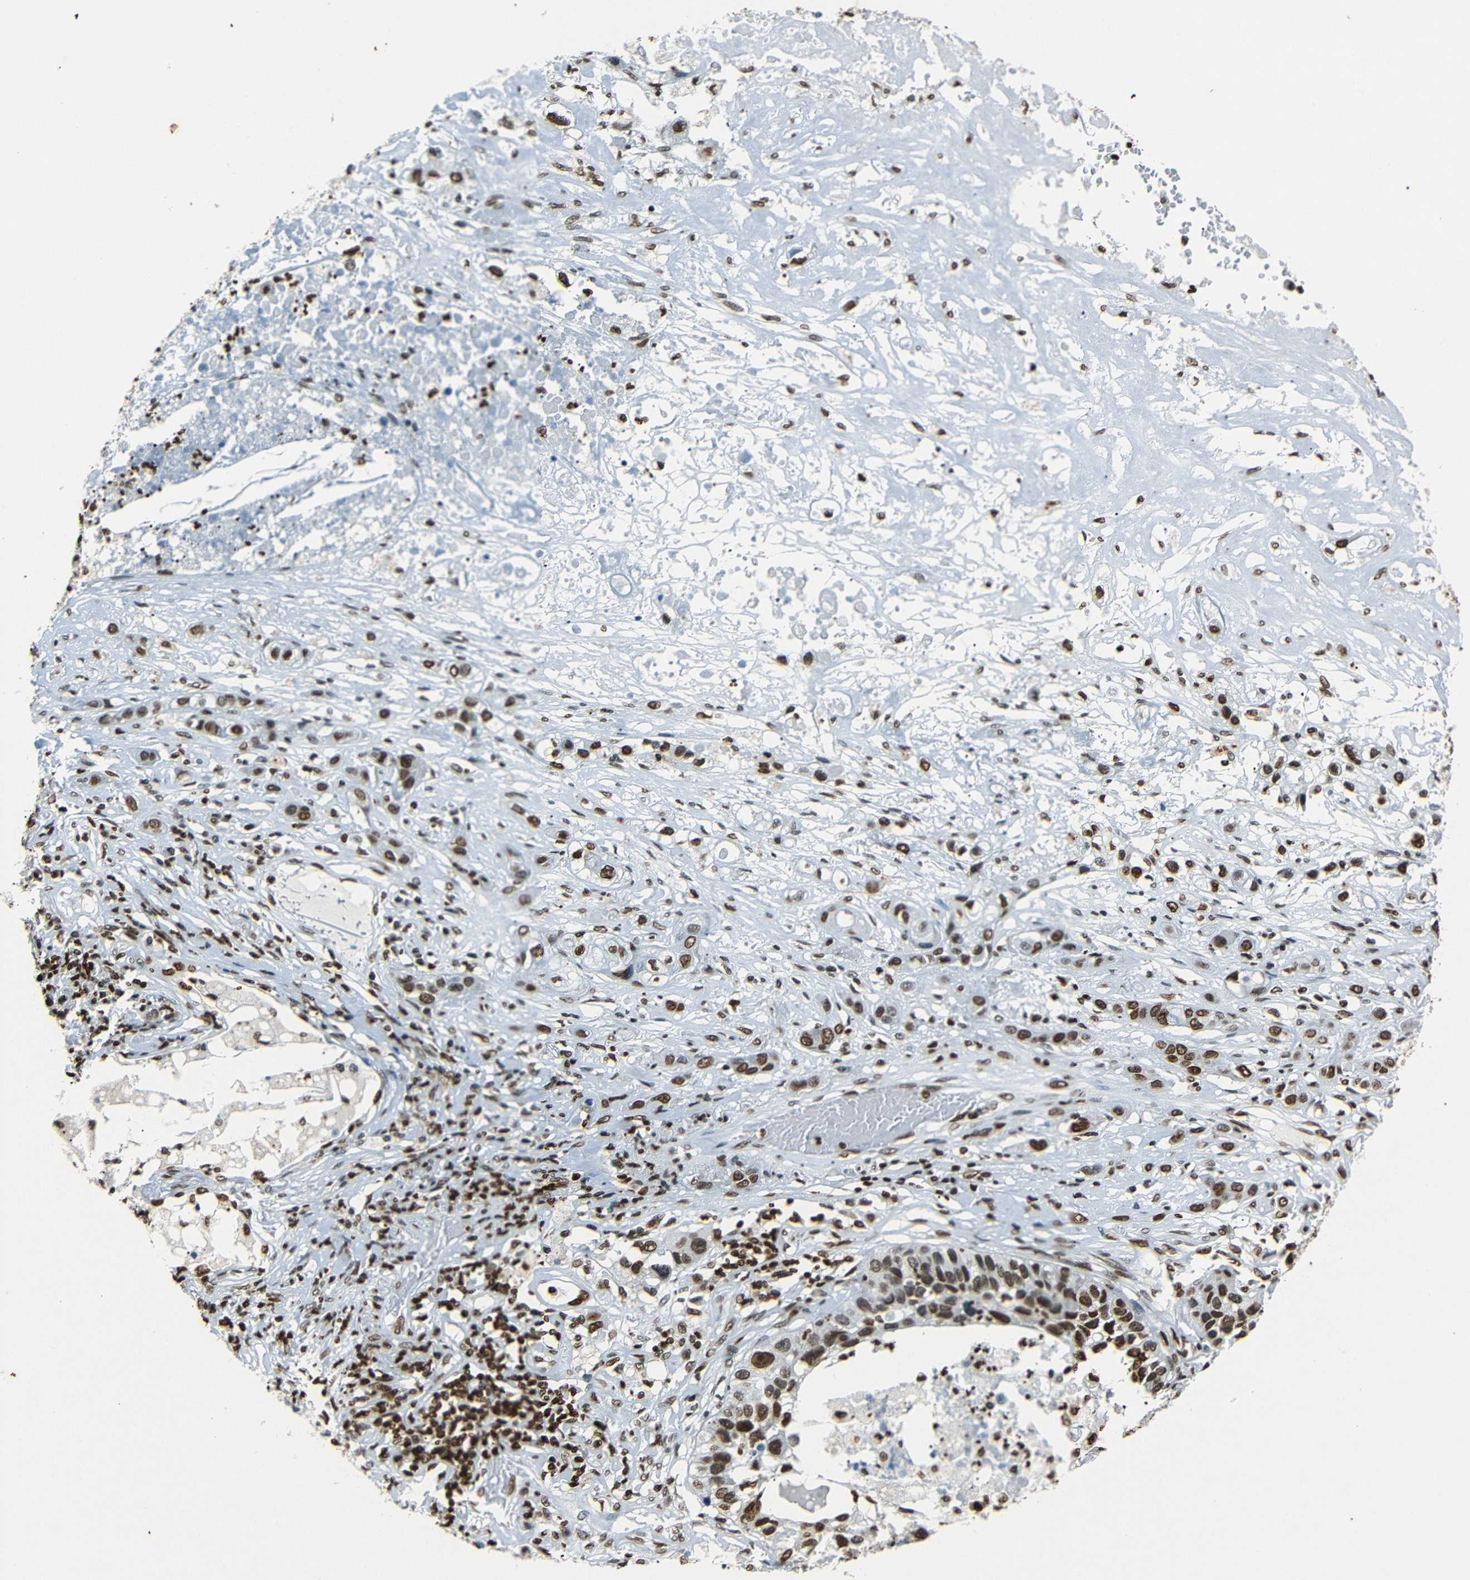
{"staining": {"intensity": "strong", "quantity": ">75%", "location": "nuclear"}, "tissue": "lung cancer", "cell_type": "Tumor cells", "image_type": "cancer", "snomed": [{"axis": "morphology", "description": "Squamous cell carcinoma, NOS"}, {"axis": "topography", "description": "Lung"}], "caption": "About >75% of tumor cells in human squamous cell carcinoma (lung) demonstrate strong nuclear protein positivity as visualized by brown immunohistochemical staining.", "gene": "HMGN1", "patient": {"sex": "male", "age": 71}}